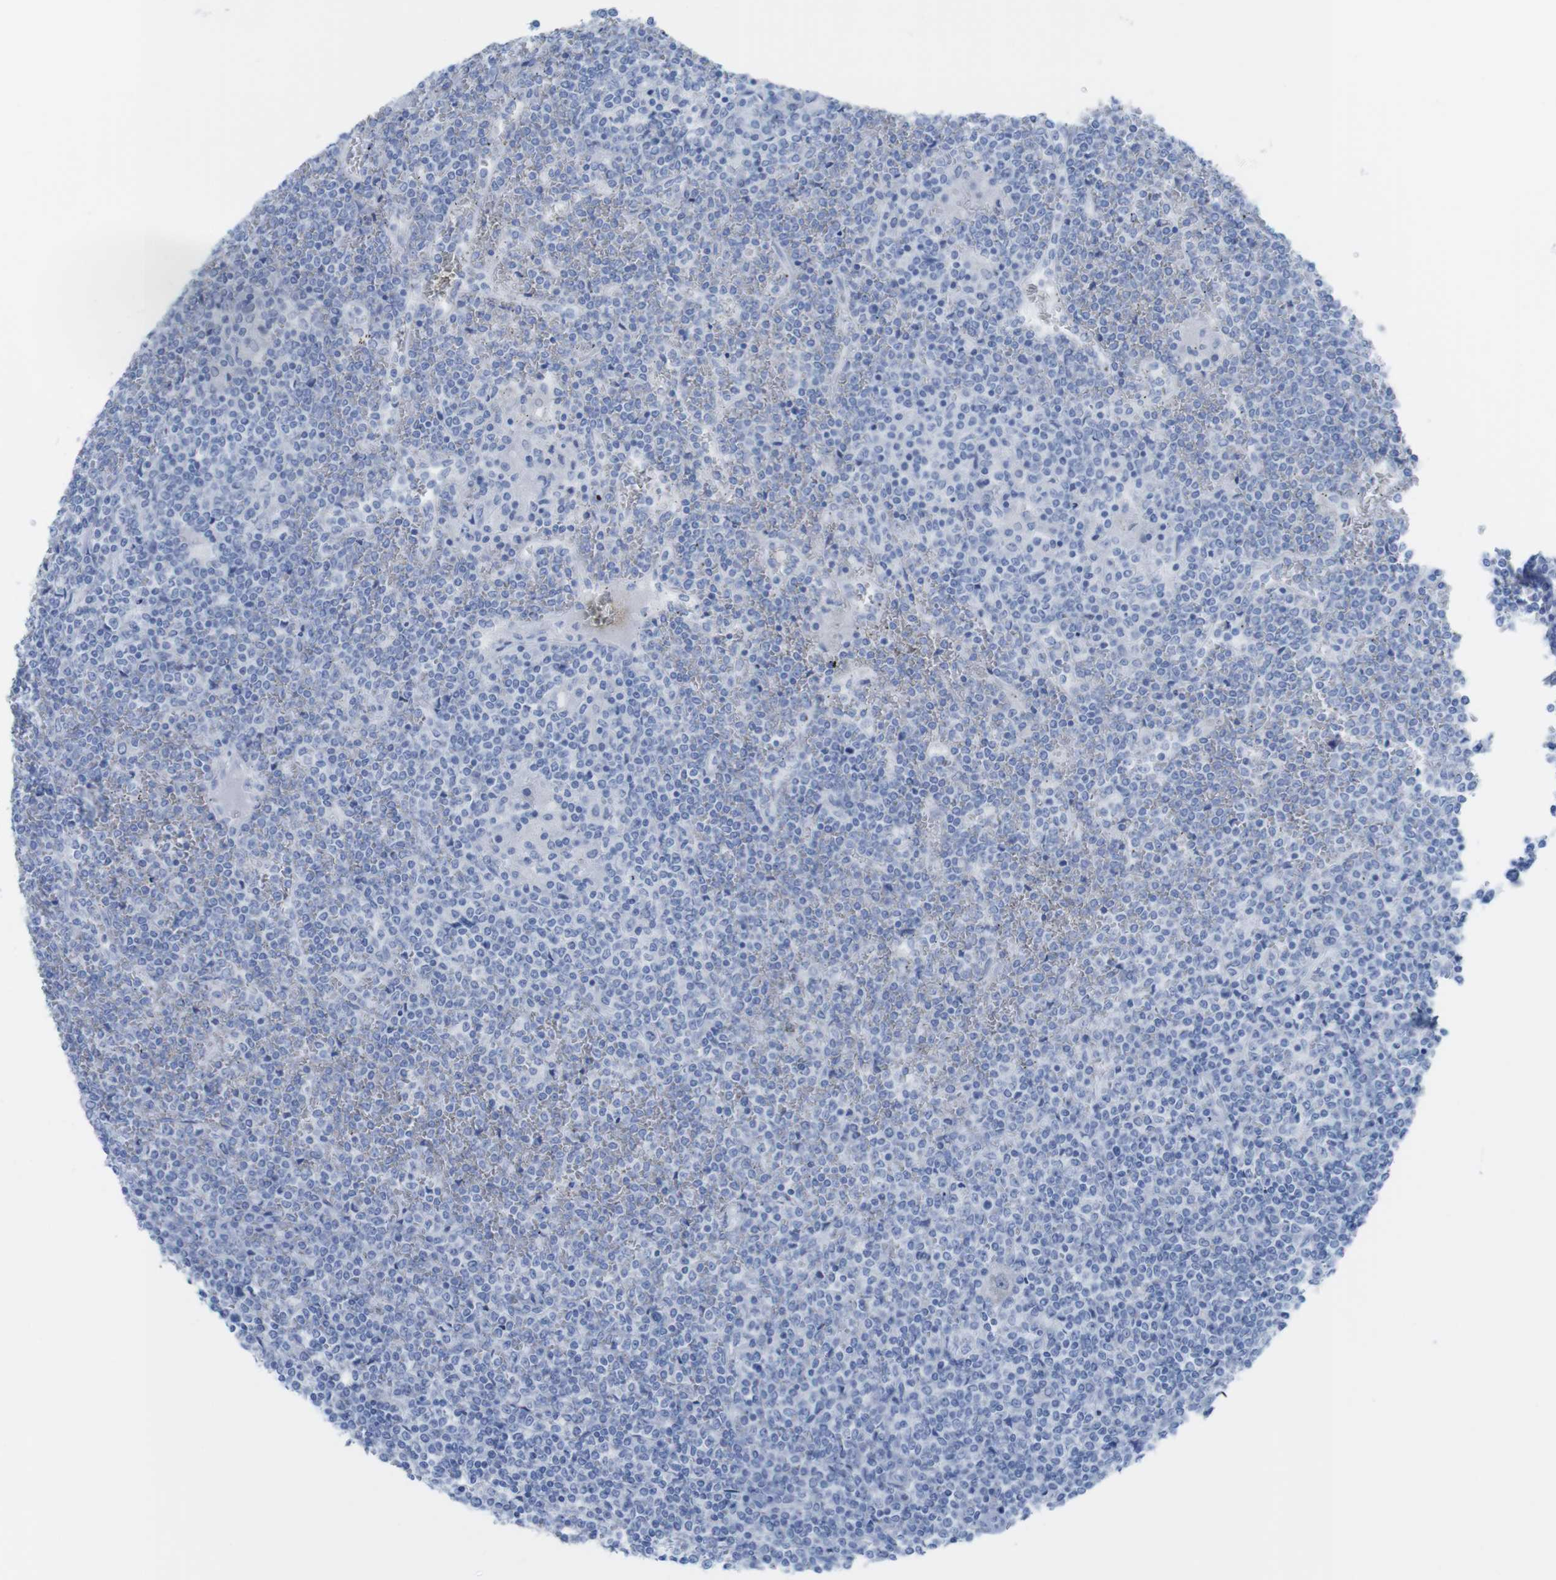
{"staining": {"intensity": "negative", "quantity": "none", "location": "none"}, "tissue": "lymphoma", "cell_type": "Tumor cells", "image_type": "cancer", "snomed": [{"axis": "morphology", "description": "Malignant lymphoma, non-Hodgkin's type, Low grade"}, {"axis": "topography", "description": "Spleen"}], "caption": "A high-resolution histopathology image shows immunohistochemistry staining of lymphoma, which demonstrates no significant positivity in tumor cells.", "gene": "MYH7", "patient": {"sex": "female", "age": 19}}